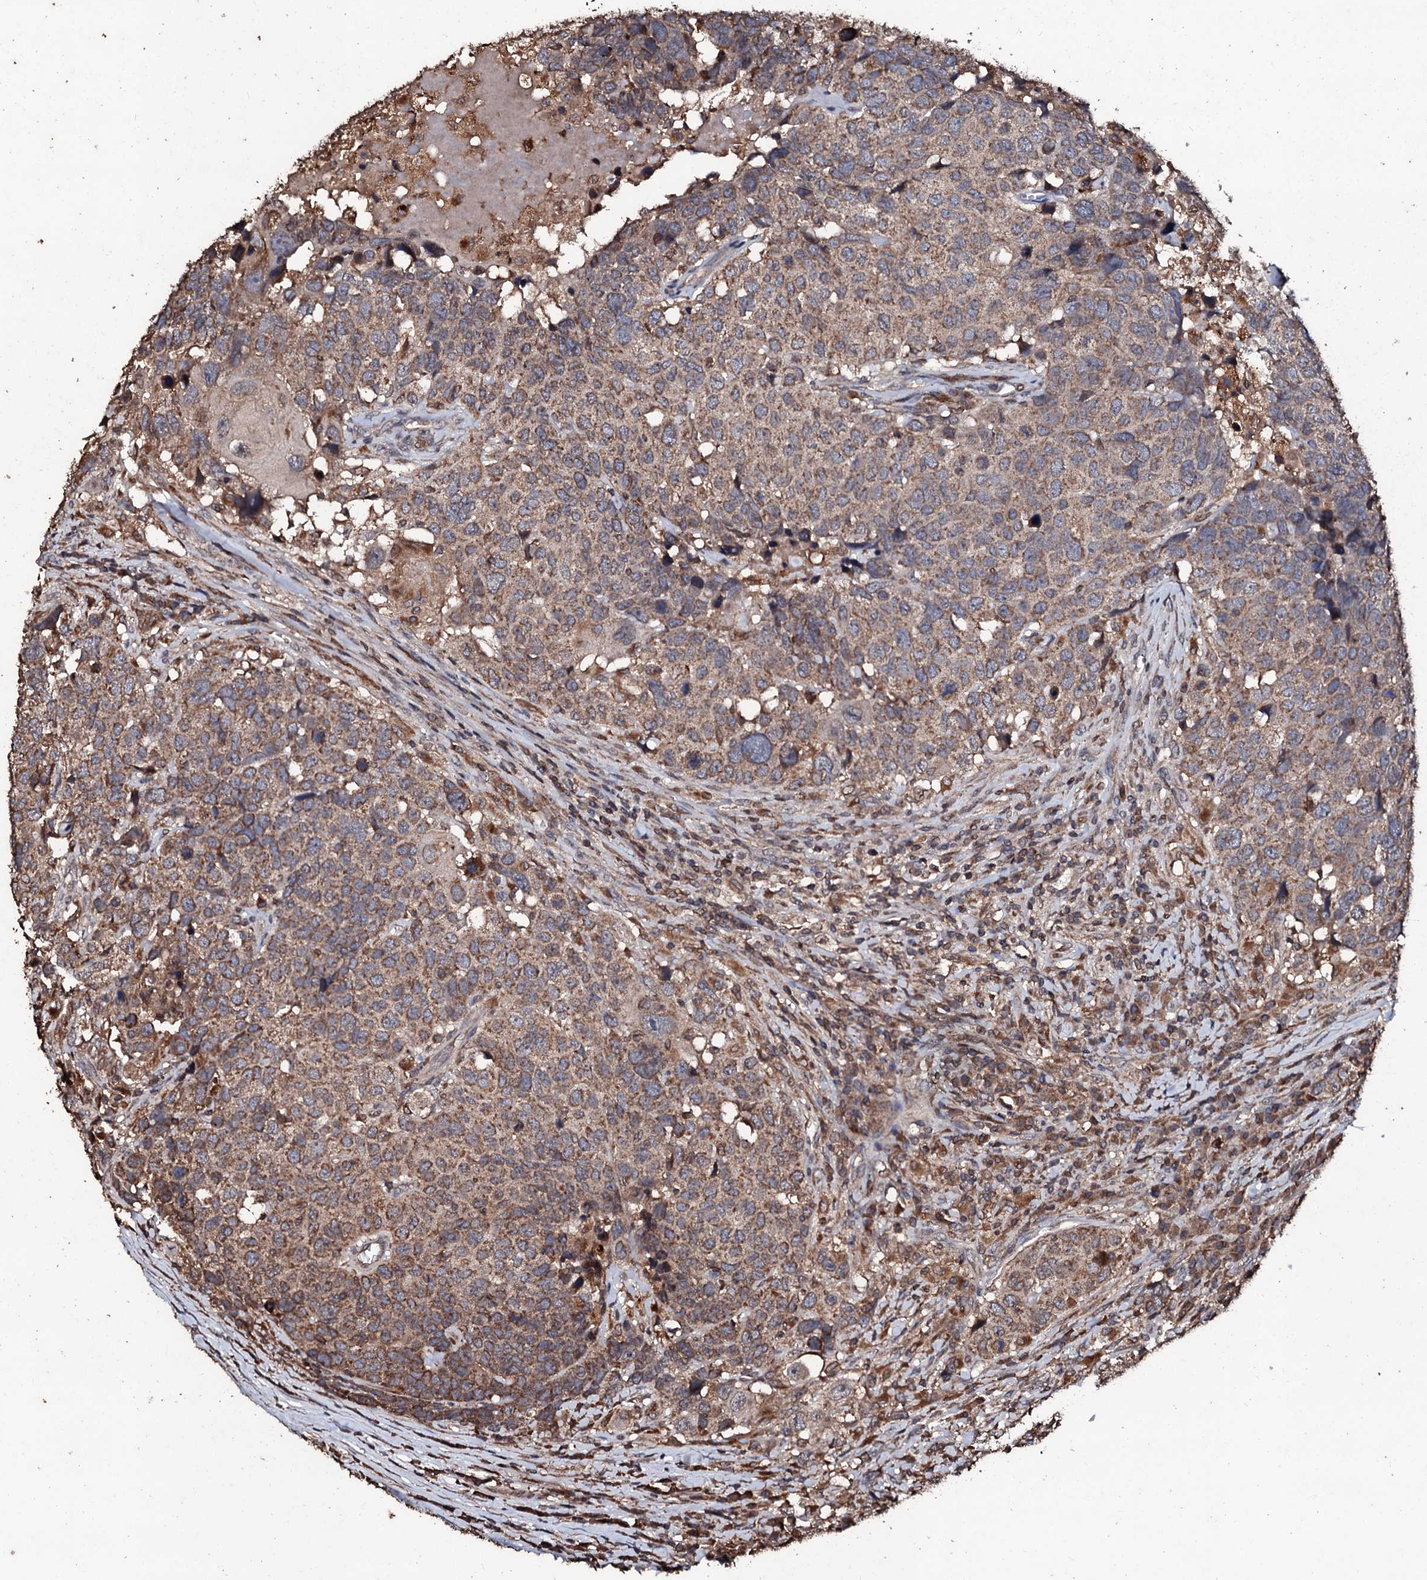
{"staining": {"intensity": "moderate", "quantity": ">75%", "location": "cytoplasmic/membranous"}, "tissue": "head and neck cancer", "cell_type": "Tumor cells", "image_type": "cancer", "snomed": [{"axis": "morphology", "description": "Squamous cell carcinoma, NOS"}, {"axis": "topography", "description": "Head-Neck"}], "caption": "A brown stain highlights moderate cytoplasmic/membranous positivity of a protein in head and neck cancer (squamous cell carcinoma) tumor cells. The staining was performed using DAB (3,3'-diaminobenzidine) to visualize the protein expression in brown, while the nuclei were stained in blue with hematoxylin (Magnification: 20x).", "gene": "SDHAF2", "patient": {"sex": "male", "age": 66}}